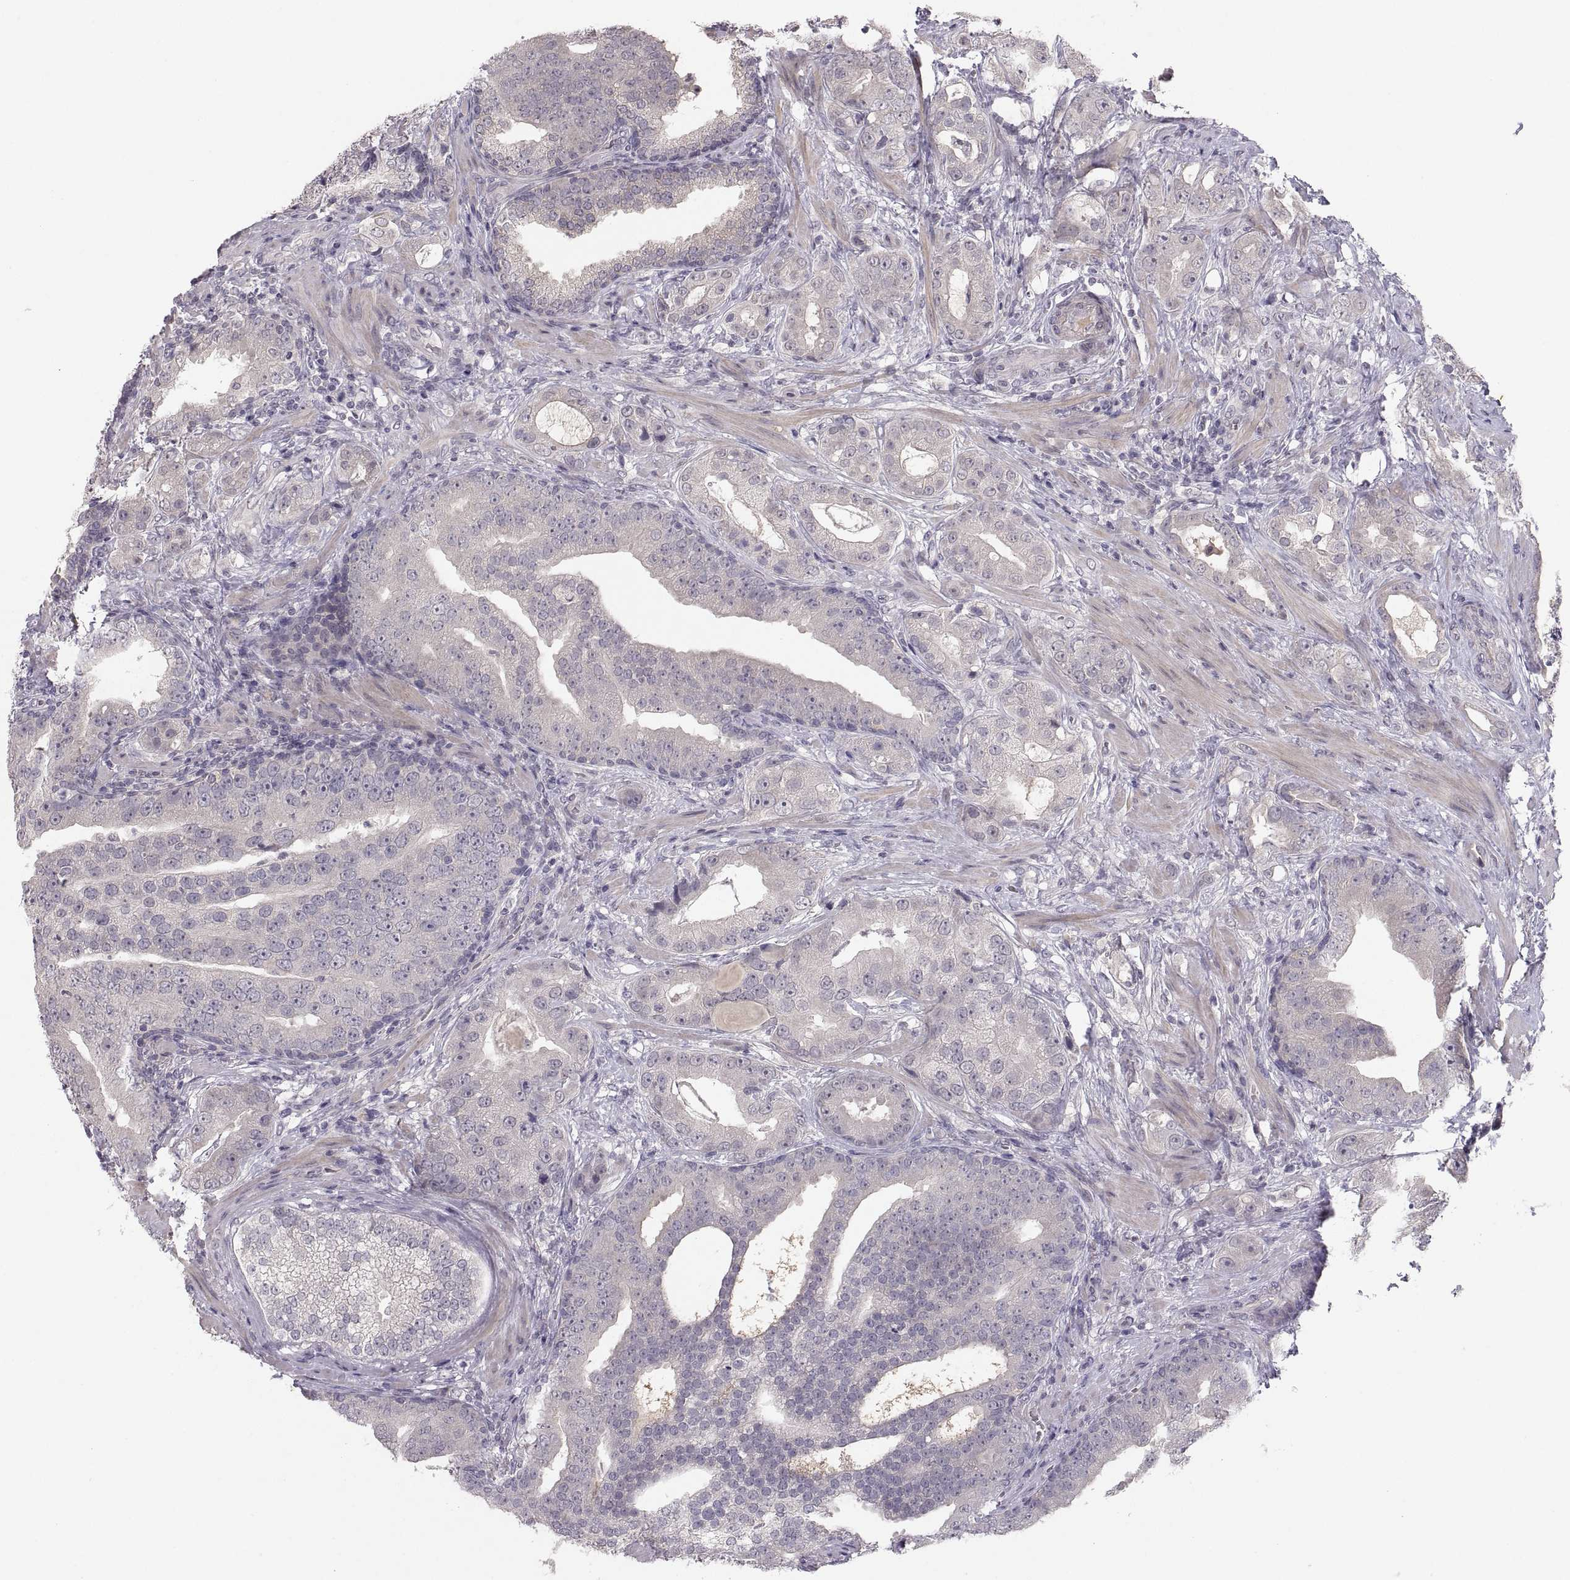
{"staining": {"intensity": "negative", "quantity": "none", "location": "none"}, "tissue": "prostate cancer", "cell_type": "Tumor cells", "image_type": "cancer", "snomed": [{"axis": "morphology", "description": "Adenocarcinoma, NOS"}, {"axis": "topography", "description": "Prostate"}], "caption": "Tumor cells show no significant protein positivity in prostate adenocarcinoma.", "gene": "PAX2", "patient": {"sex": "male", "age": 57}}